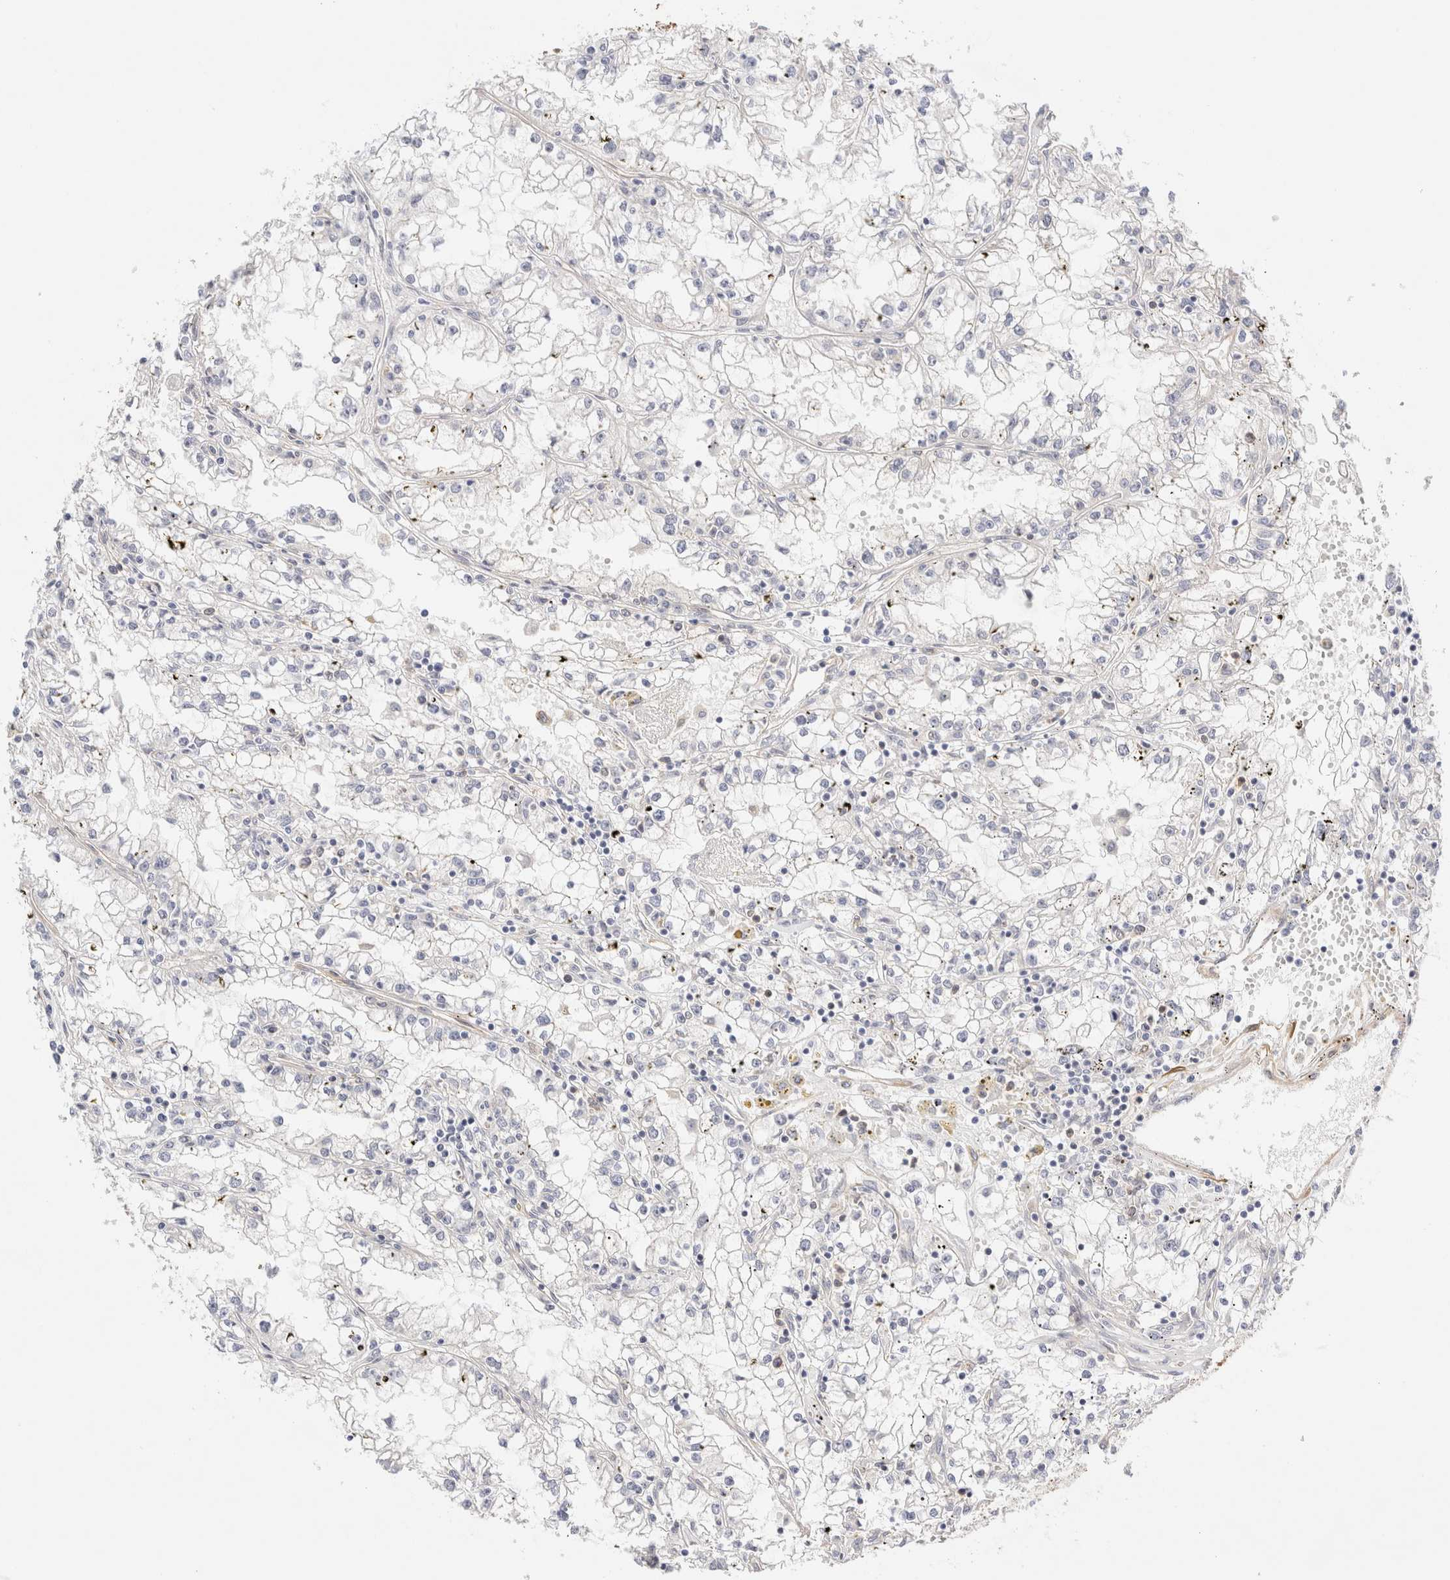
{"staining": {"intensity": "negative", "quantity": "none", "location": "none"}, "tissue": "renal cancer", "cell_type": "Tumor cells", "image_type": "cancer", "snomed": [{"axis": "morphology", "description": "Adenocarcinoma, NOS"}, {"axis": "topography", "description": "Kidney"}], "caption": "Tumor cells are negative for protein expression in human renal cancer (adenocarcinoma).", "gene": "LMCD1", "patient": {"sex": "male", "age": 56}}